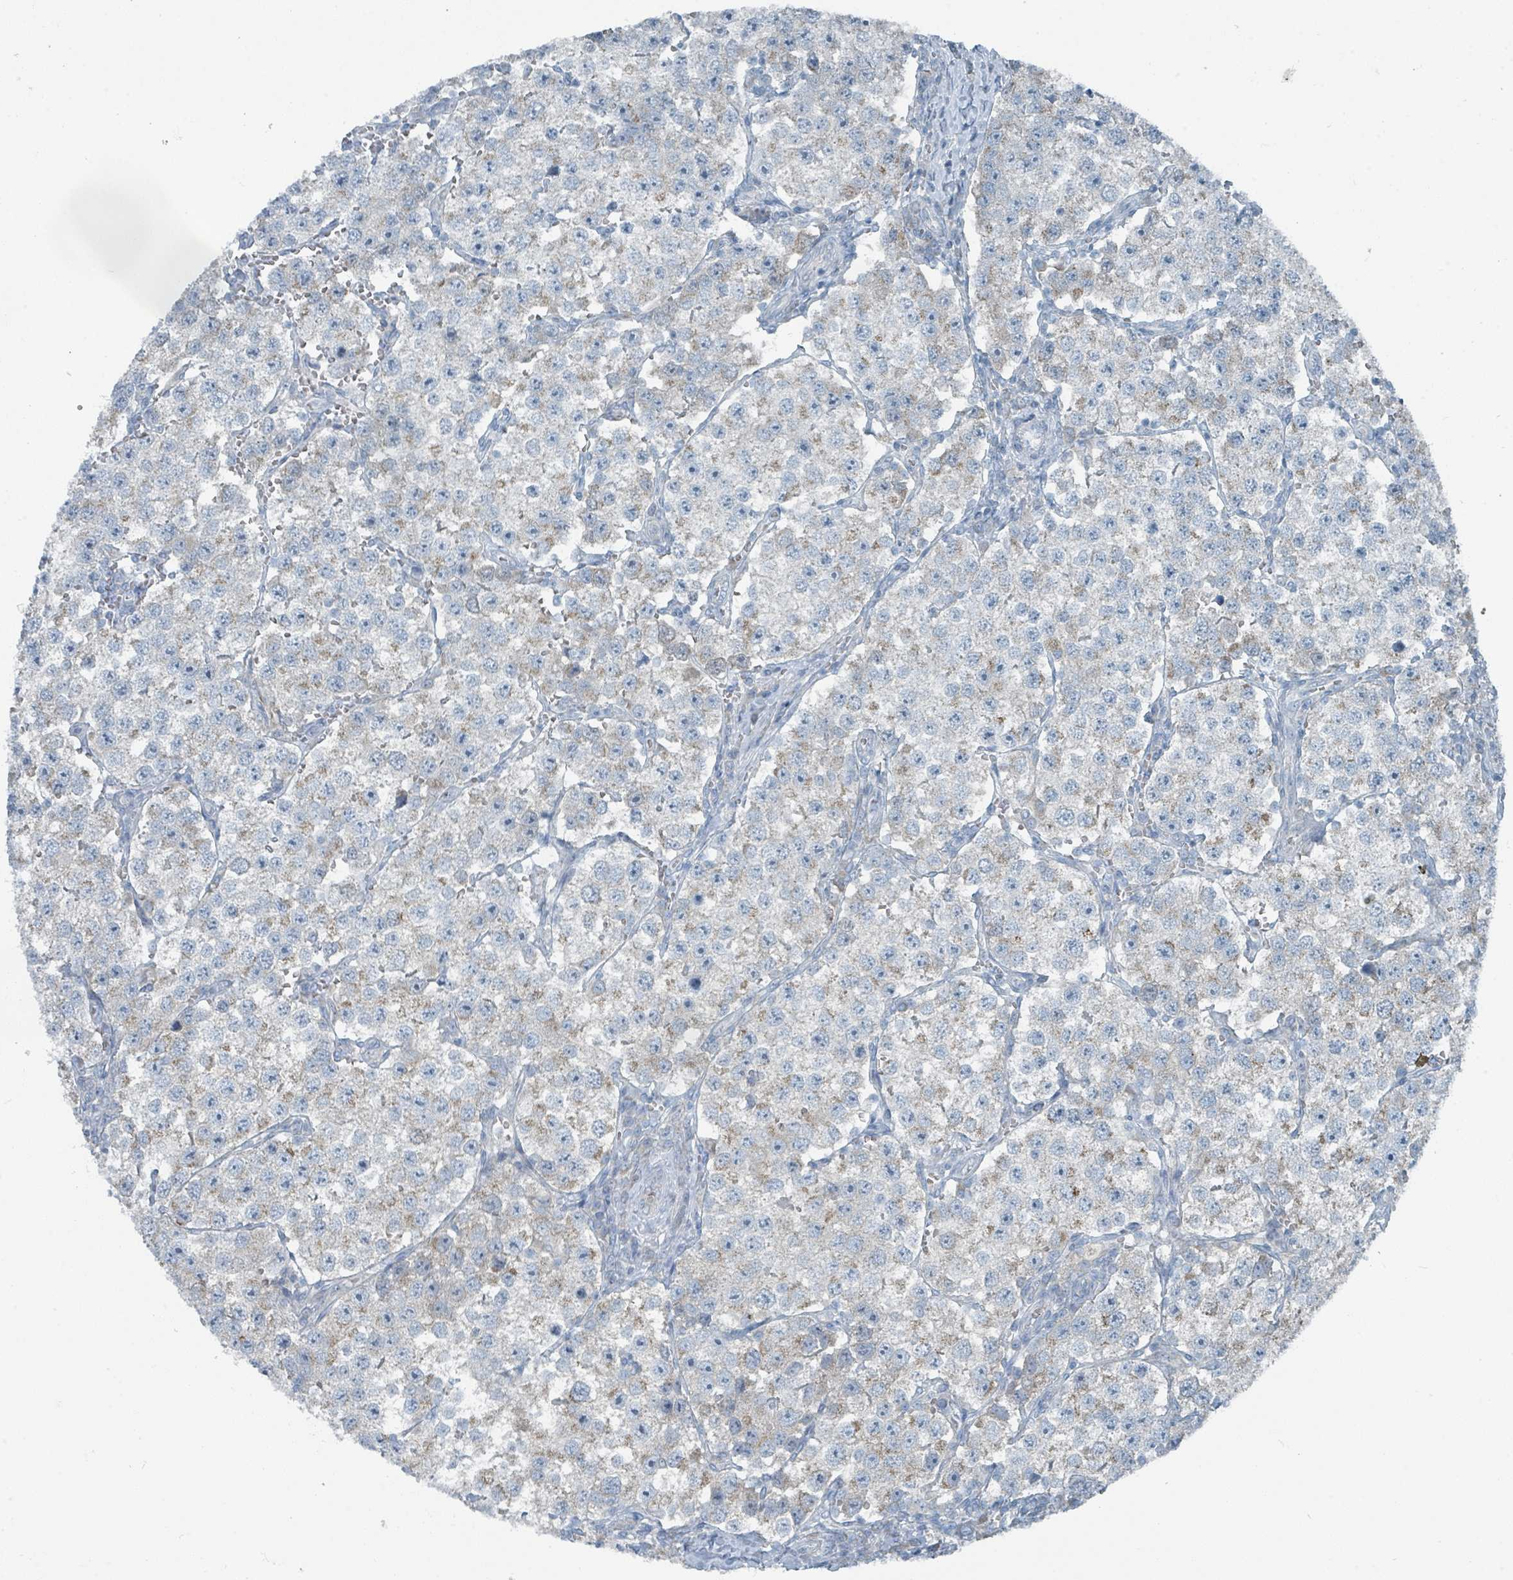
{"staining": {"intensity": "weak", "quantity": "25%-75%", "location": "cytoplasmic/membranous"}, "tissue": "testis cancer", "cell_type": "Tumor cells", "image_type": "cancer", "snomed": [{"axis": "morphology", "description": "Seminoma, NOS"}, {"axis": "topography", "description": "Testis"}], "caption": "Immunohistochemical staining of human testis seminoma exhibits low levels of weak cytoplasmic/membranous protein positivity in approximately 25%-75% of tumor cells. (DAB (3,3'-diaminobenzidine) IHC with brightfield microscopy, high magnification).", "gene": "RASA4", "patient": {"sex": "male", "age": 37}}